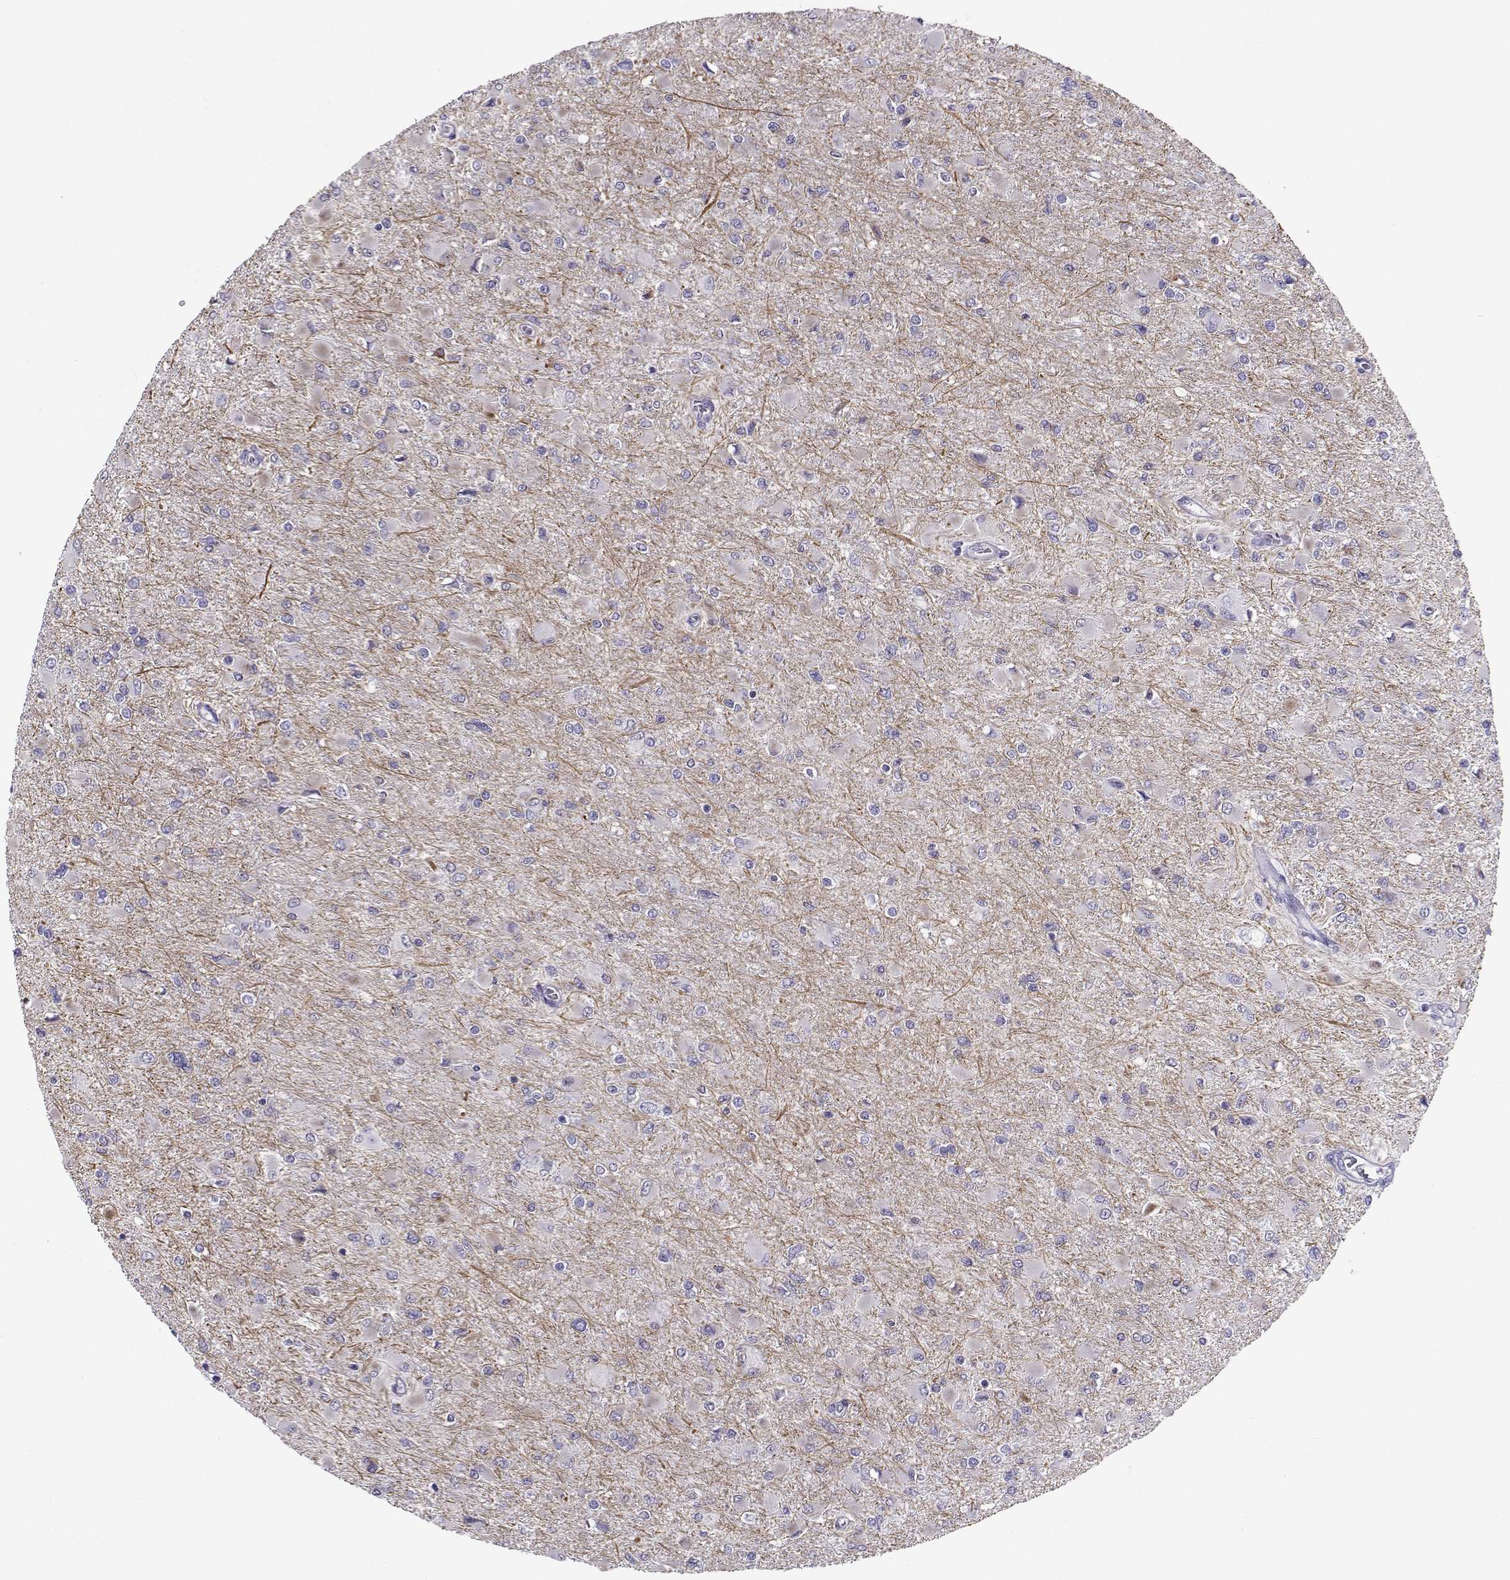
{"staining": {"intensity": "negative", "quantity": "none", "location": "none"}, "tissue": "glioma", "cell_type": "Tumor cells", "image_type": "cancer", "snomed": [{"axis": "morphology", "description": "Glioma, malignant, High grade"}, {"axis": "topography", "description": "Cerebral cortex"}], "caption": "High-grade glioma (malignant) stained for a protein using immunohistochemistry (IHC) reveals no positivity tumor cells.", "gene": "NPW", "patient": {"sex": "female", "age": 36}}